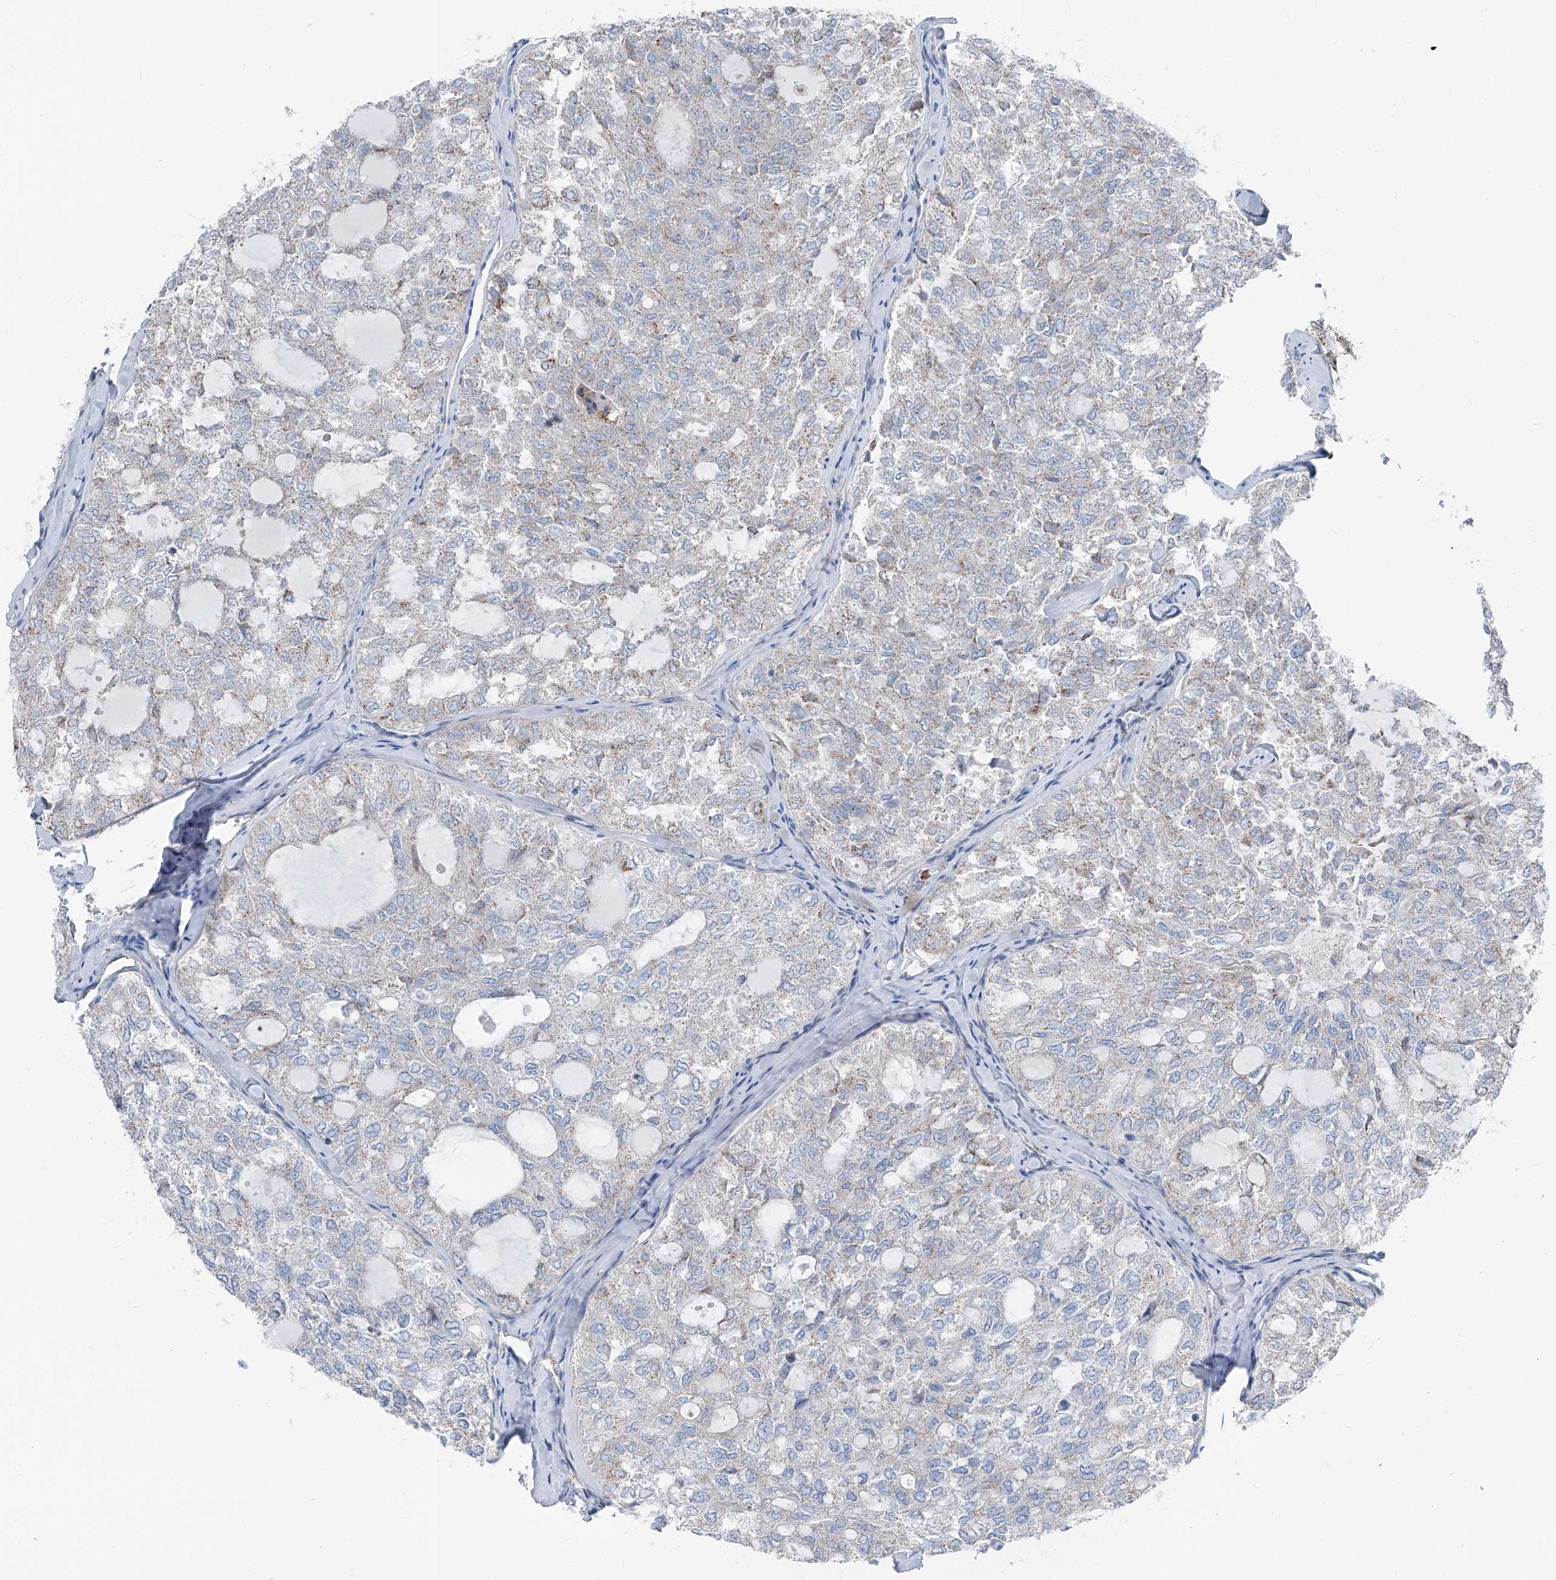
{"staining": {"intensity": "negative", "quantity": "none", "location": "none"}, "tissue": "thyroid cancer", "cell_type": "Tumor cells", "image_type": "cancer", "snomed": [{"axis": "morphology", "description": "Follicular adenoma carcinoma, NOS"}, {"axis": "topography", "description": "Thyroid gland"}], "caption": "A high-resolution micrograph shows immunohistochemistry (IHC) staining of thyroid follicular adenoma carcinoma, which exhibits no significant expression in tumor cells.", "gene": "AGPS", "patient": {"sex": "male", "age": 75}}